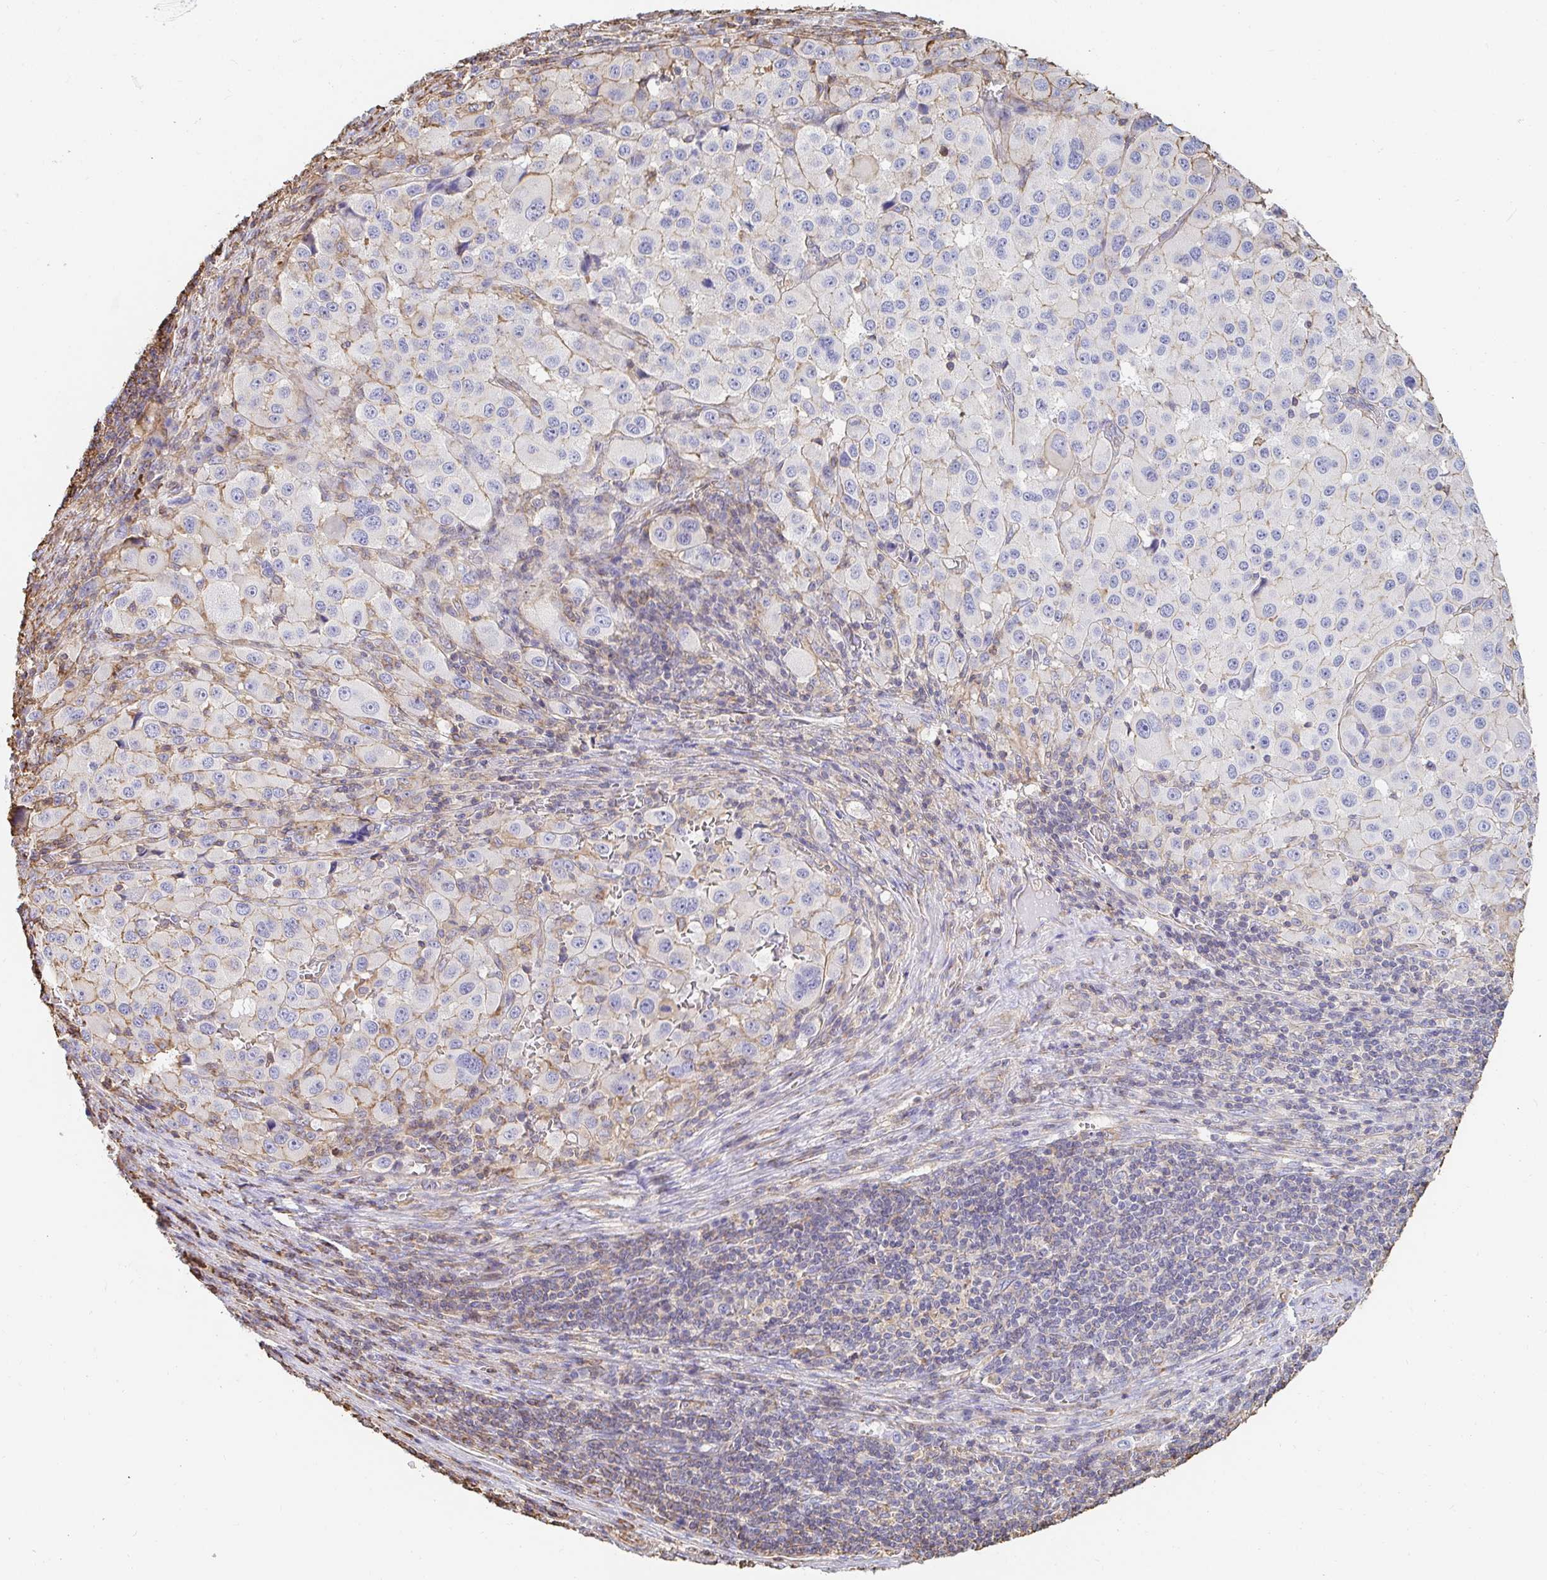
{"staining": {"intensity": "weak", "quantity": "<25%", "location": "cytoplasmic/membranous"}, "tissue": "melanoma", "cell_type": "Tumor cells", "image_type": "cancer", "snomed": [{"axis": "morphology", "description": "Malignant melanoma, Metastatic site"}, {"axis": "topography", "description": "Lymph node"}], "caption": "Immunohistochemistry of human melanoma reveals no positivity in tumor cells.", "gene": "PTPN14", "patient": {"sex": "female", "age": 65}}